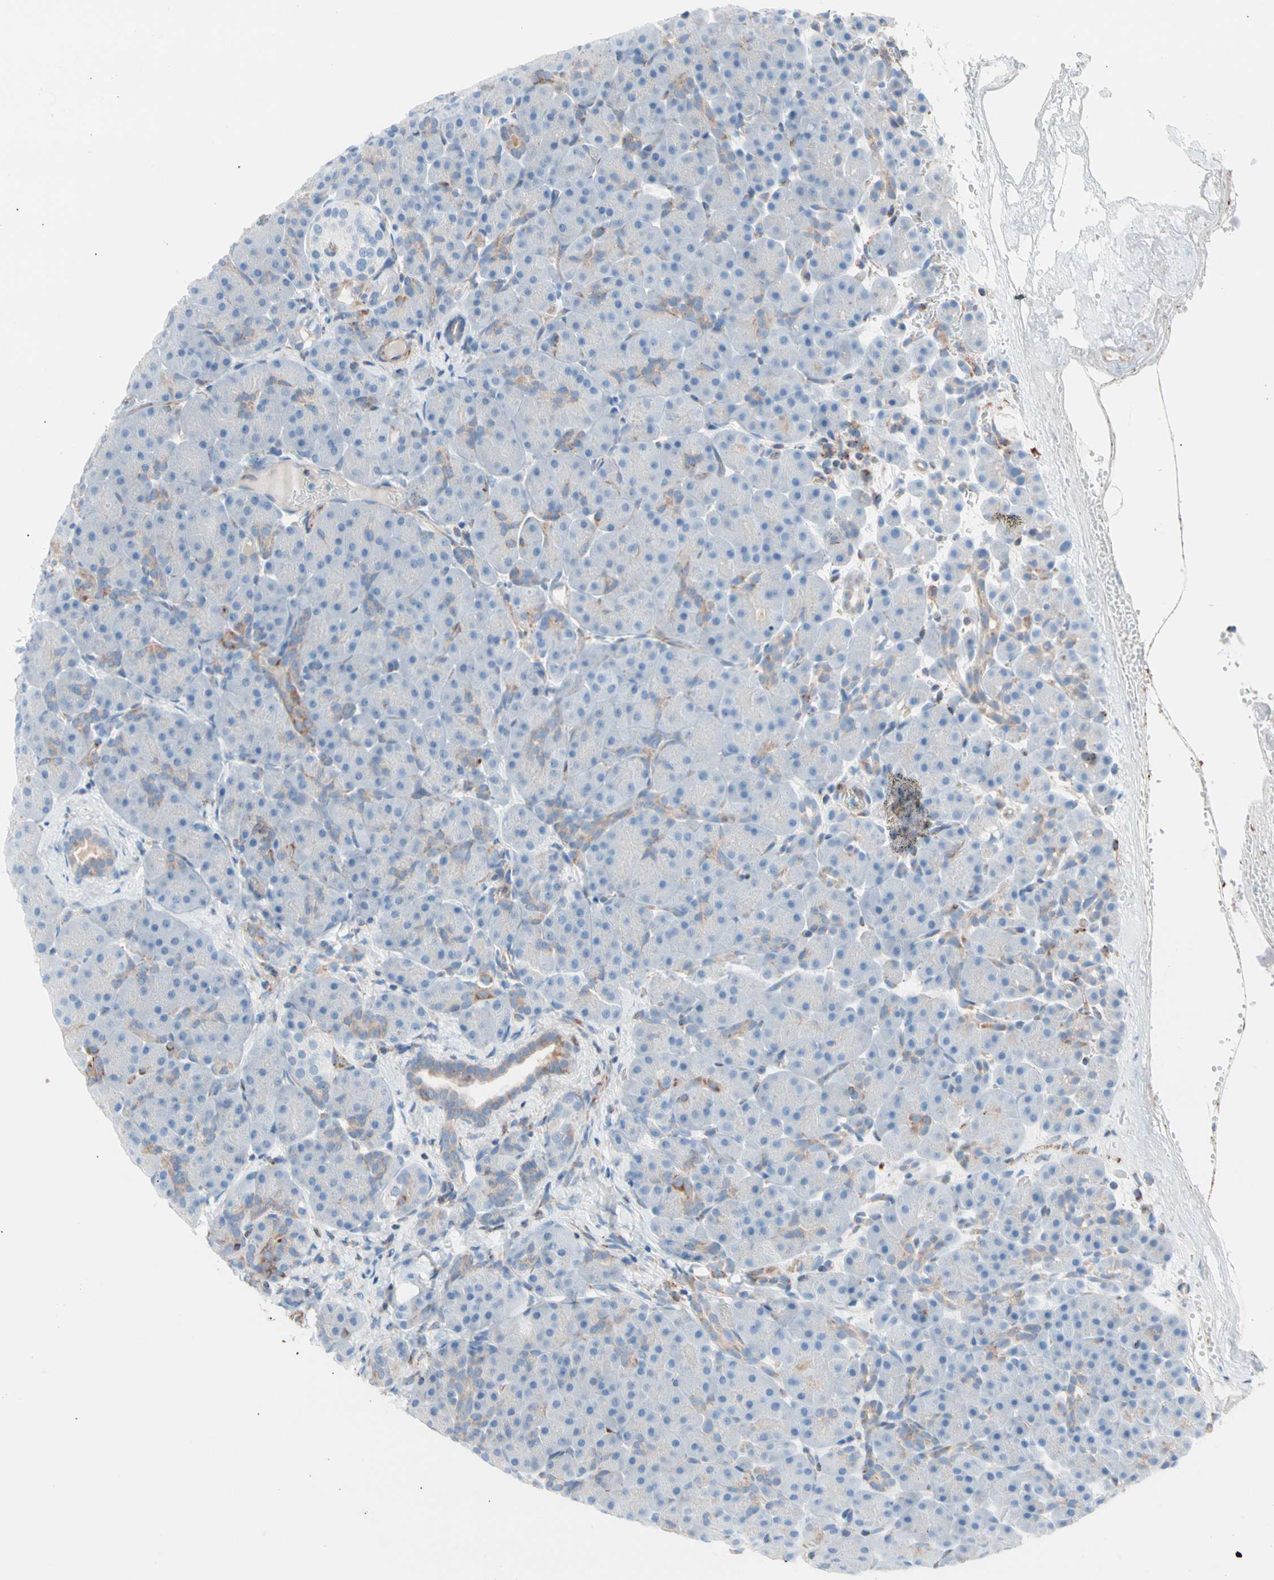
{"staining": {"intensity": "weak", "quantity": "<25%", "location": "cytoplasmic/membranous"}, "tissue": "pancreas", "cell_type": "Exocrine glandular cells", "image_type": "normal", "snomed": [{"axis": "morphology", "description": "Normal tissue, NOS"}, {"axis": "topography", "description": "Pancreas"}], "caption": "Immunohistochemistry histopathology image of normal pancreas stained for a protein (brown), which displays no positivity in exocrine glandular cells.", "gene": "HK1", "patient": {"sex": "male", "age": 66}}